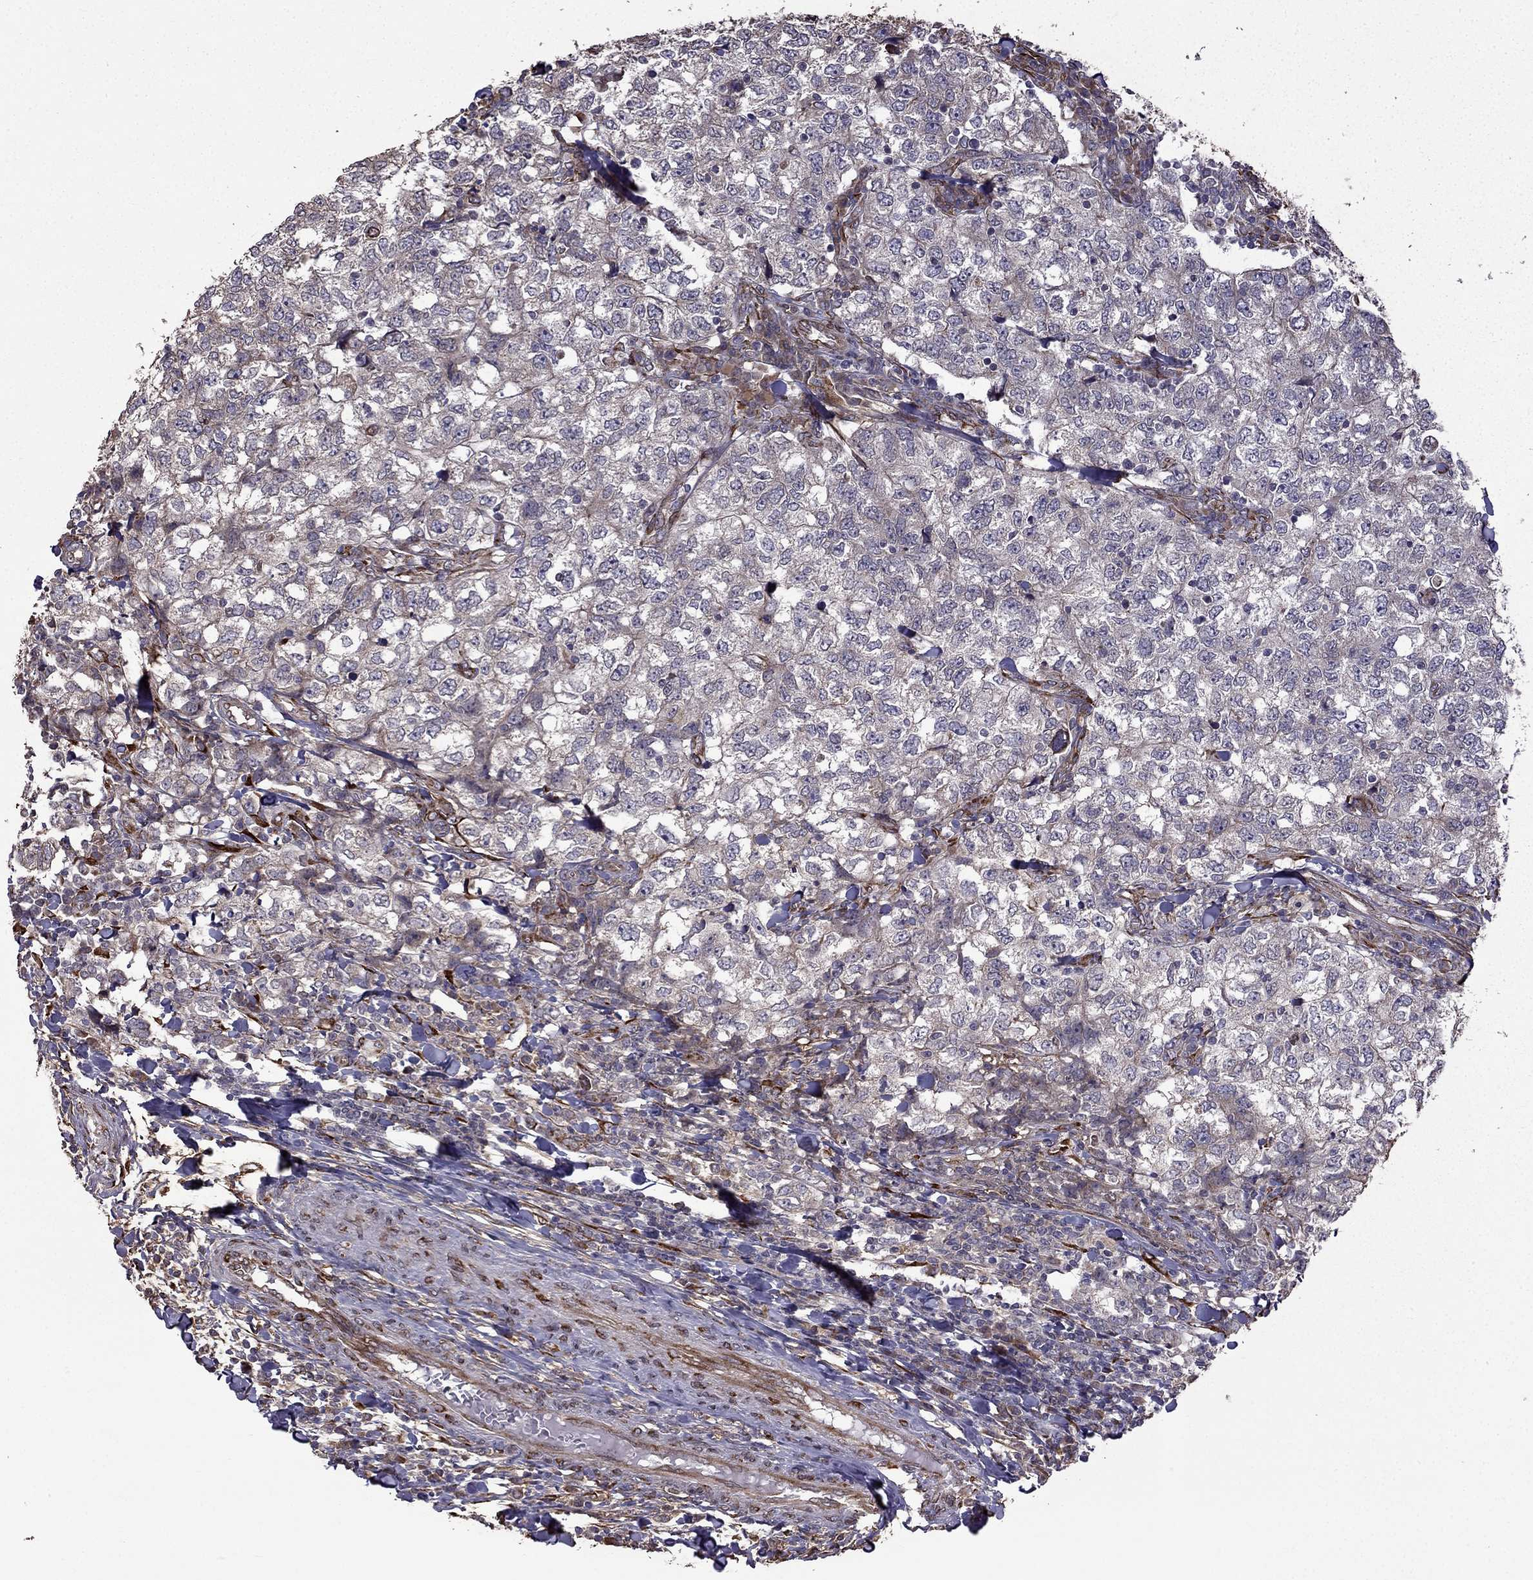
{"staining": {"intensity": "negative", "quantity": "none", "location": "none"}, "tissue": "breast cancer", "cell_type": "Tumor cells", "image_type": "cancer", "snomed": [{"axis": "morphology", "description": "Duct carcinoma"}, {"axis": "topography", "description": "Breast"}], "caption": "IHC micrograph of human breast cancer (infiltrating ductal carcinoma) stained for a protein (brown), which displays no expression in tumor cells. (Stains: DAB immunohistochemistry (IHC) with hematoxylin counter stain, Microscopy: brightfield microscopy at high magnification).", "gene": "IKBIP", "patient": {"sex": "female", "age": 30}}